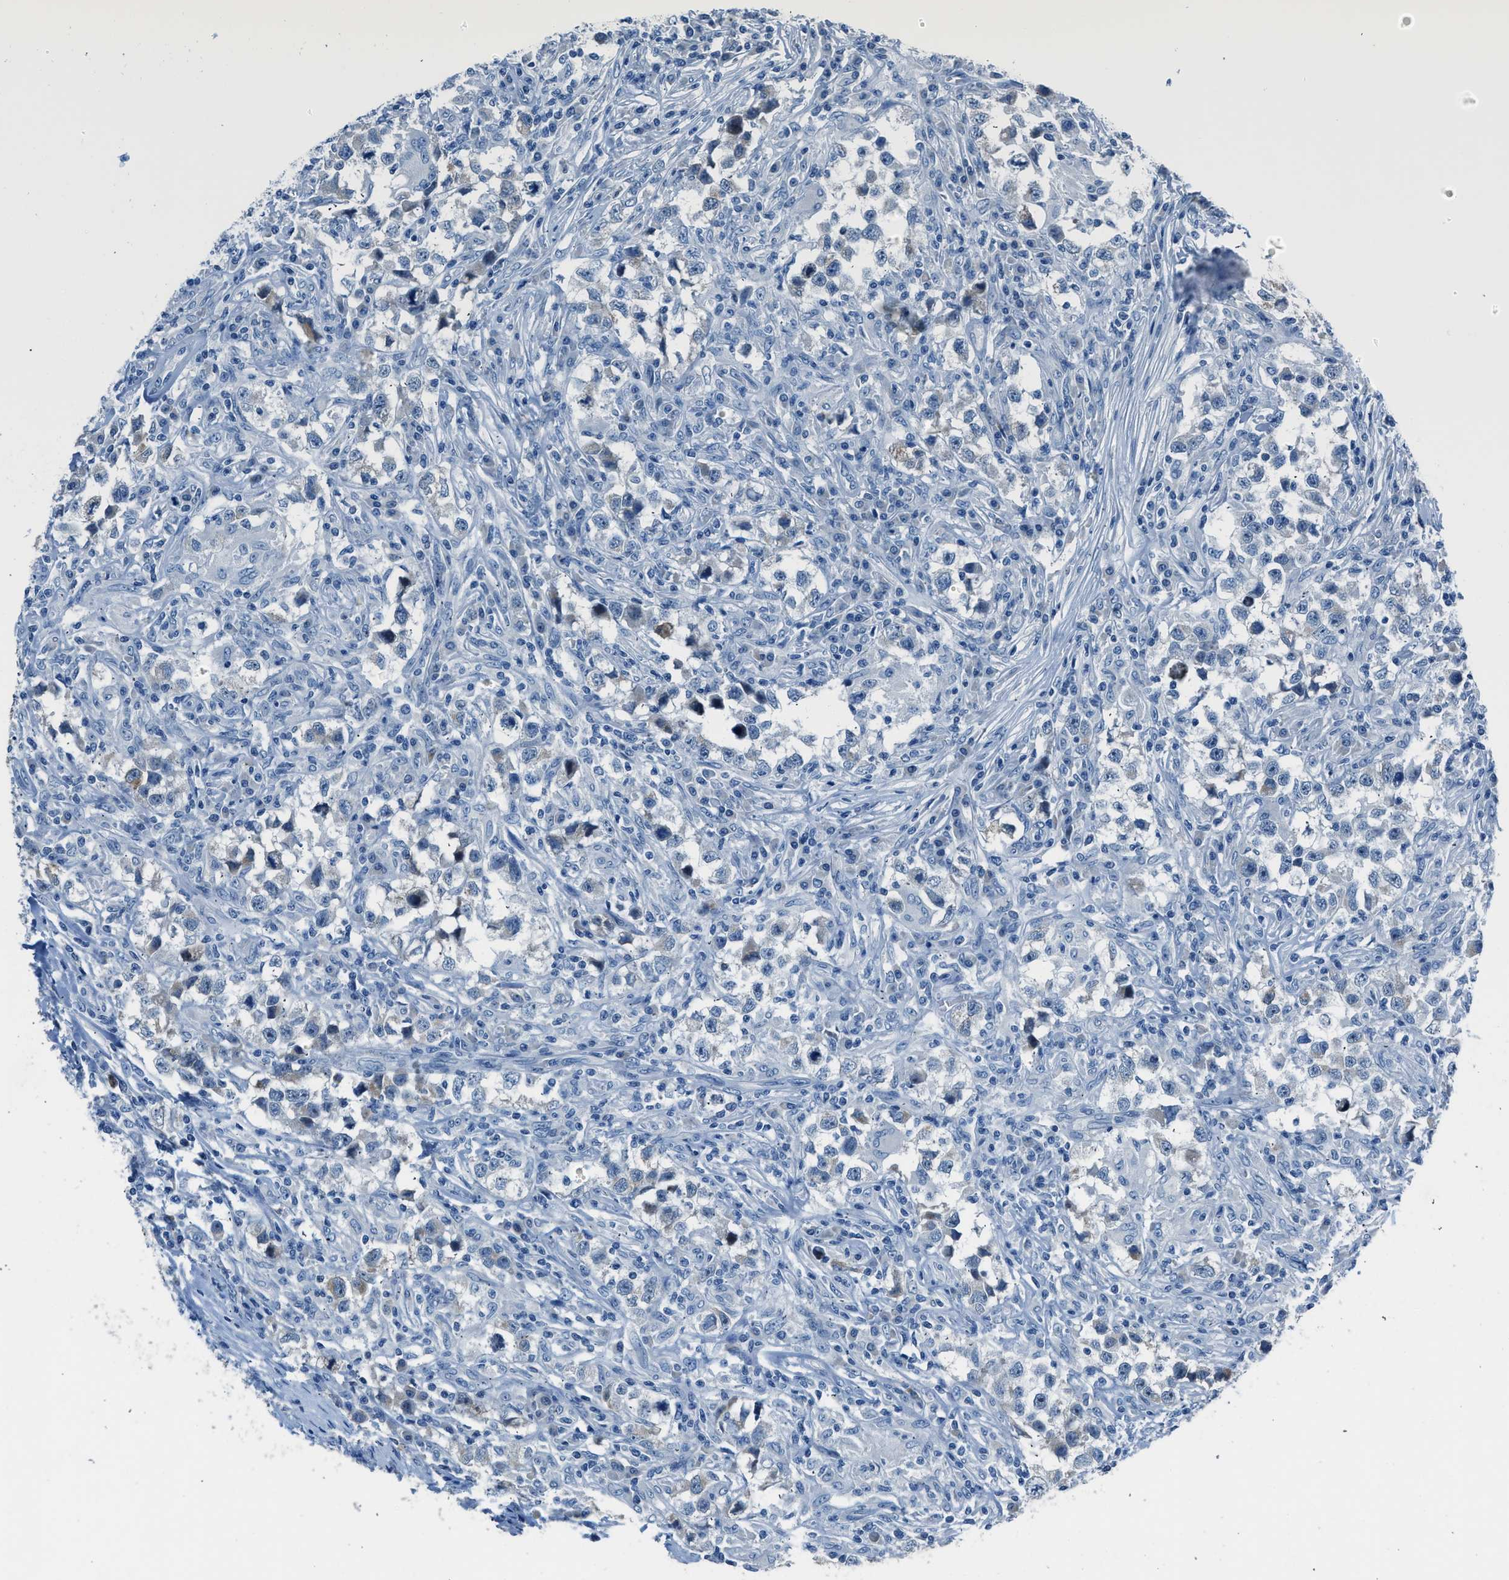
{"staining": {"intensity": "negative", "quantity": "none", "location": "none"}, "tissue": "testis cancer", "cell_type": "Tumor cells", "image_type": "cancer", "snomed": [{"axis": "morphology", "description": "Carcinoma, Embryonal, NOS"}, {"axis": "topography", "description": "Testis"}], "caption": "Micrograph shows no protein staining in tumor cells of testis cancer (embryonal carcinoma) tissue. (DAB (3,3'-diaminobenzidine) immunohistochemistry (IHC) with hematoxylin counter stain).", "gene": "RNF41", "patient": {"sex": "male", "age": 21}}